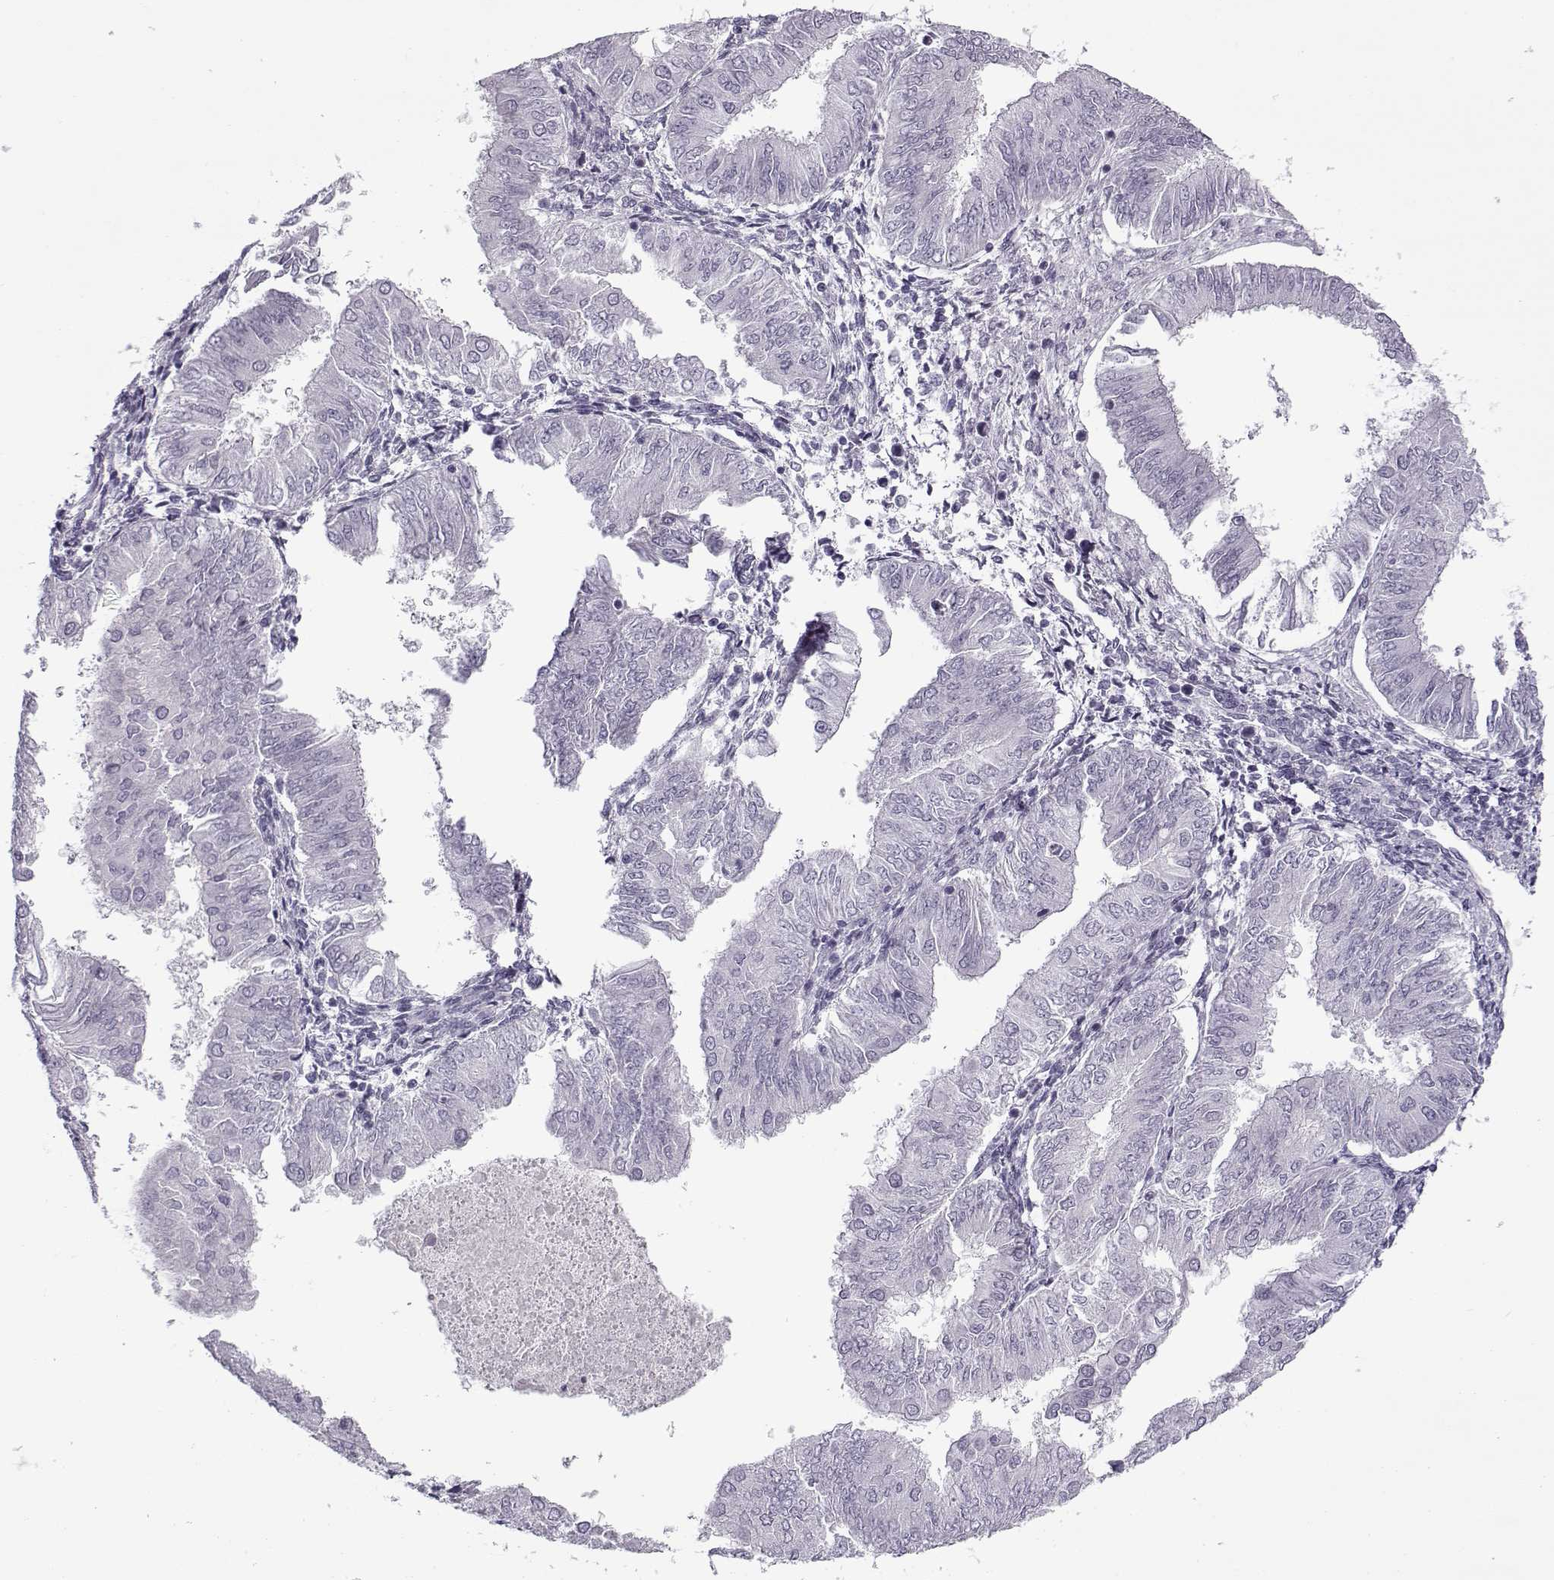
{"staining": {"intensity": "negative", "quantity": "none", "location": "none"}, "tissue": "endometrial cancer", "cell_type": "Tumor cells", "image_type": "cancer", "snomed": [{"axis": "morphology", "description": "Adenocarcinoma, NOS"}, {"axis": "topography", "description": "Endometrium"}], "caption": "Tumor cells are negative for brown protein staining in endometrial adenocarcinoma.", "gene": "SNCA", "patient": {"sex": "female", "age": 53}}